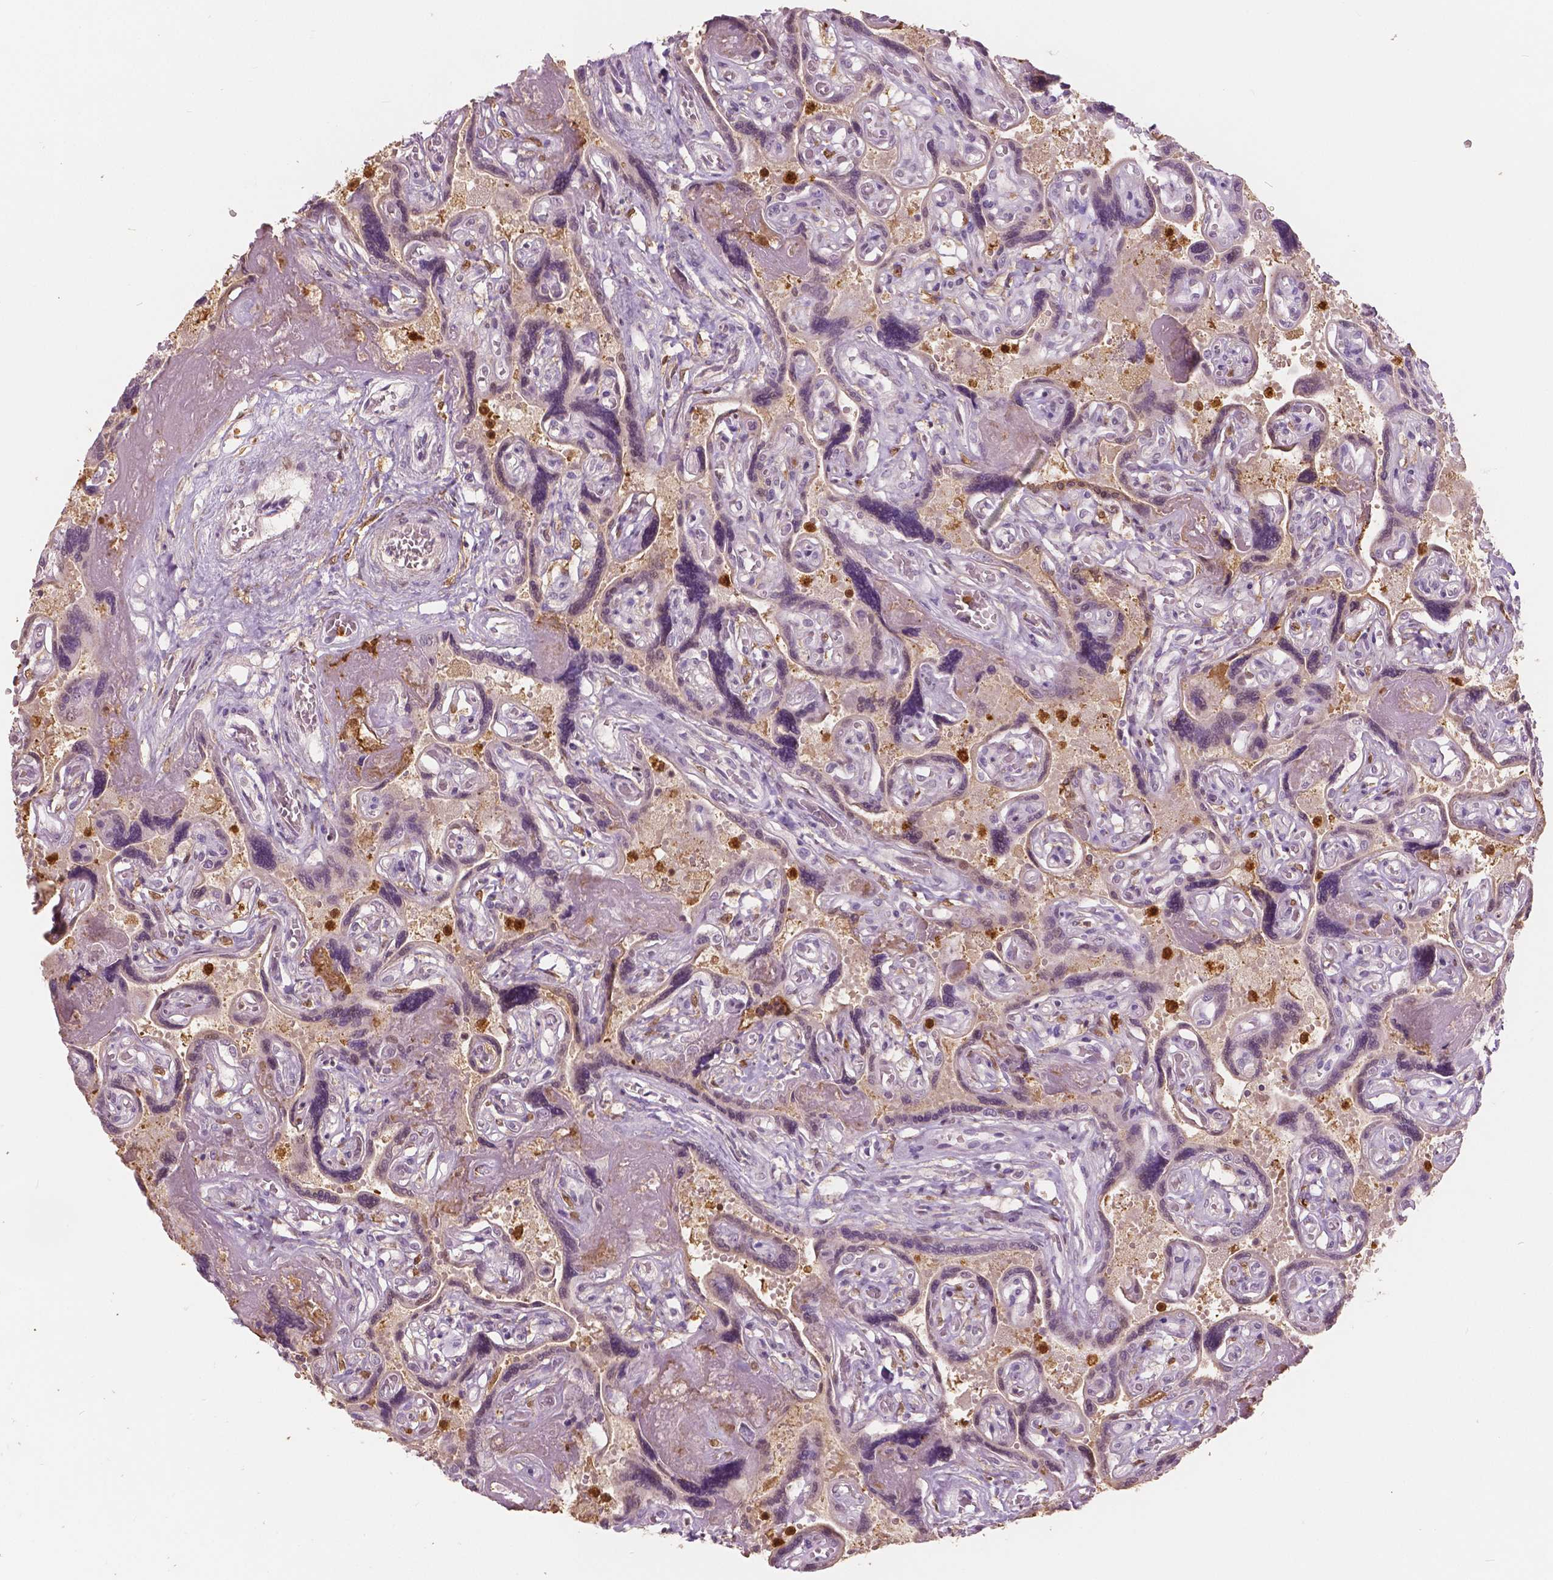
{"staining": {"intensity": "moderate", "quantity": ">75%", "location": "cytoplasmic/membranous,nuclear"}, "tissue": "placenta", "cell_type": "Decidual cells", "image_type": "normal", "snomed": [{"axis": "morphology", "description": "Normal tissue, NOS"}, {"axis": "topography", "description": "Placenta"}], "caption": "The immunohistochemical stain shows moderate cytoplasmic/membranous,nuclear staining in decidual cells of normal placenta.", "gene": "S100A4", "patient": {"sex": "female", "age": 32}}